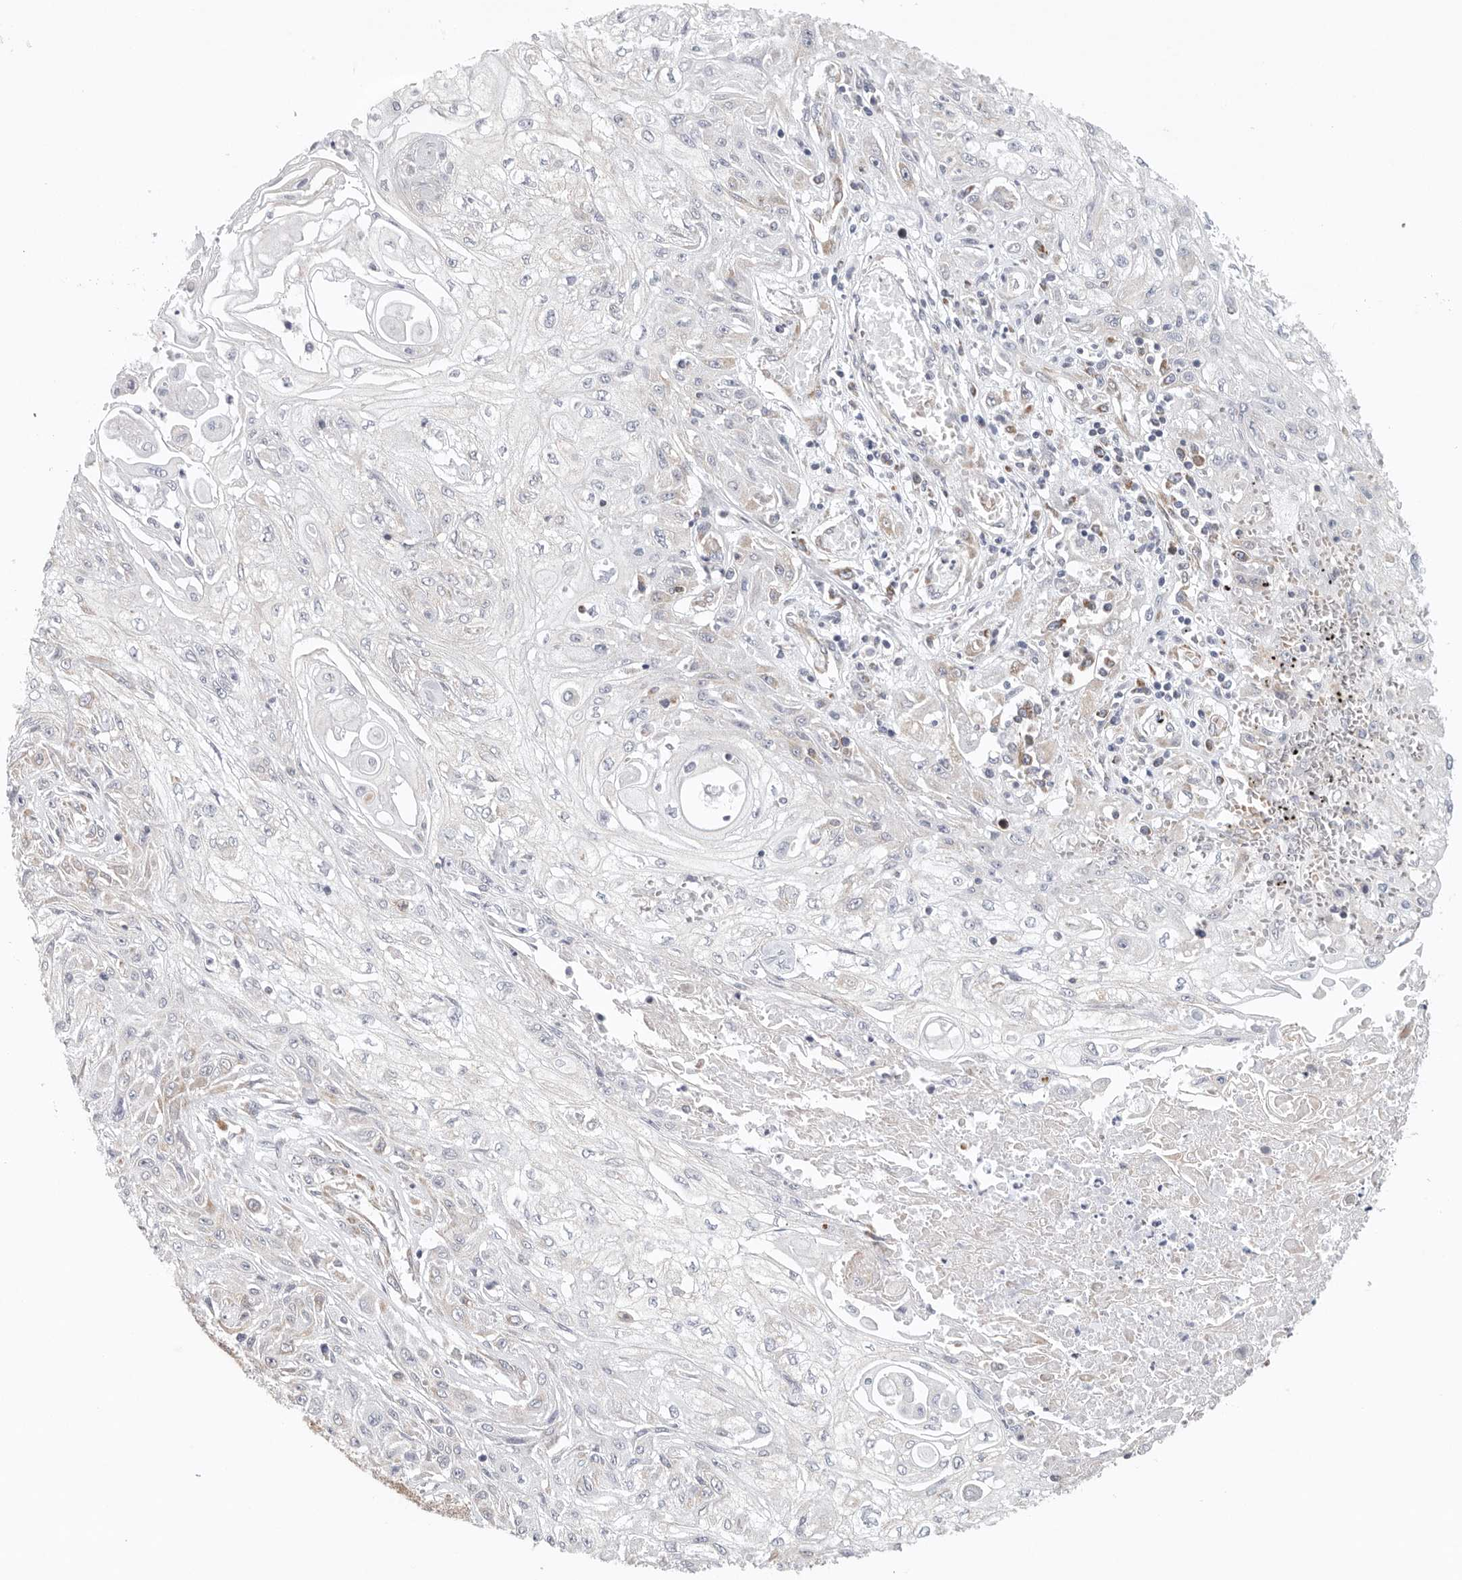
{"staining": {"intensity": "negative", "quantity": "none", "location": "none"}, "tissue": "skin cancer", "cell_type": "Tumor cells", "image_type": "cancer", "snomed": [{"axis": "morphology", "description": "Squamous cell carcinoma, NOS"}, {"axis": "morphology", "description": "Squamous cell carcinoma, metastatic, NOS"}, {"axis": "topography", "description": "Skin"}, {"axis": "topography", "description": "Lymph node"}], "caption": "Immunohistochemistry of human skin cancer (metastatic squamous cell carcinoma) reveals no positivity in tumor cells.", "gene": "FKBP8", "patient": {"sex": "male", "age": 75}}